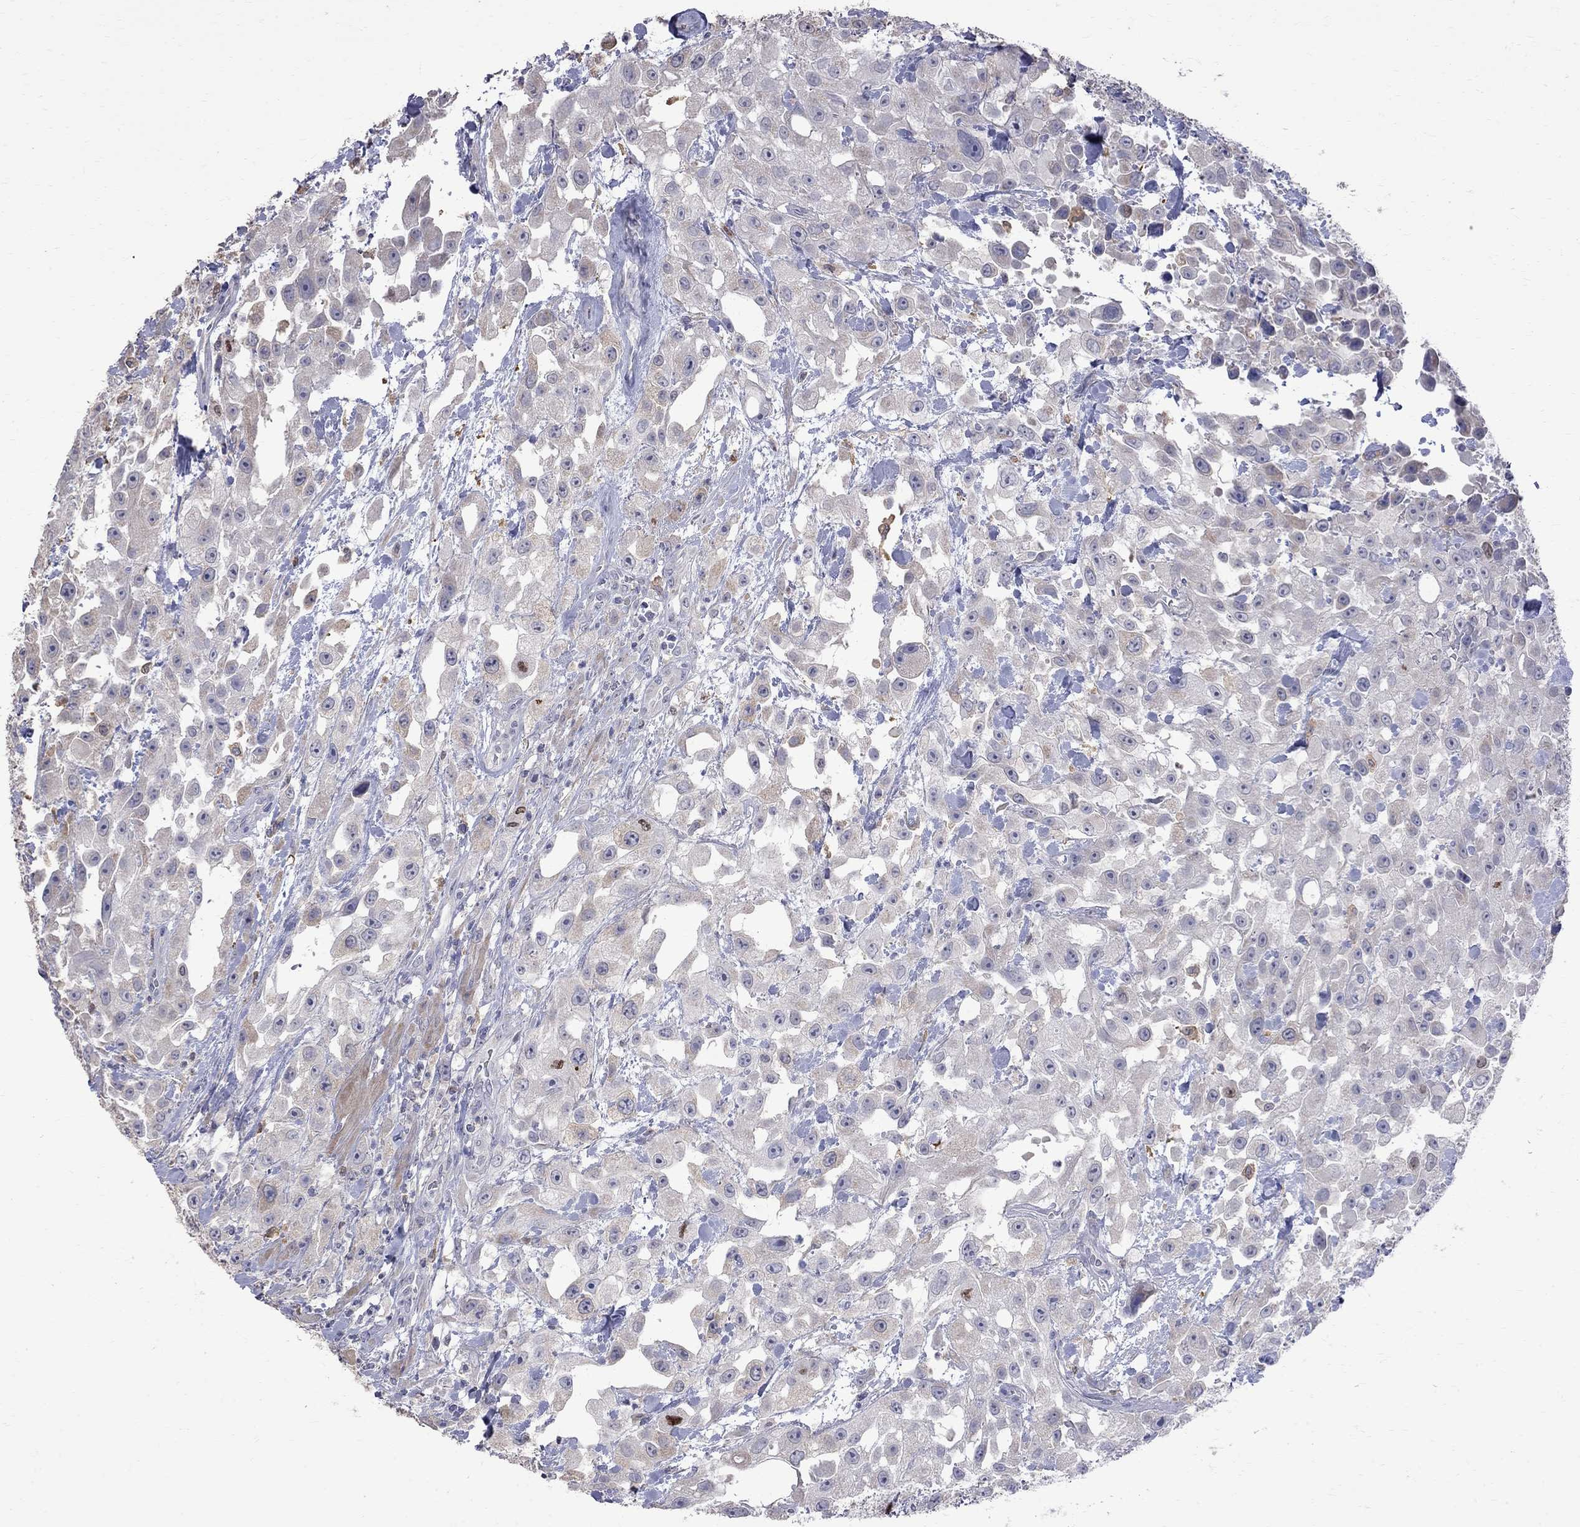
{"staining": {"intensity": "negative", "quantity": "none", "location": "none"}, "tissue": "urothelial cancer", "cell_type": "Tumor cells", "image_type": "cancer", "snomed": [{"axis": "morphology", "description": "Urothelial carcinoma, High grade"}, {"axis": "topography", "description": "Urinary bladder"}], "caption": "There is no significant staining in tumor cells of urothelial cancer.", "gene": "CKAP2", "patient": {"sex": "male", "age": 79}}